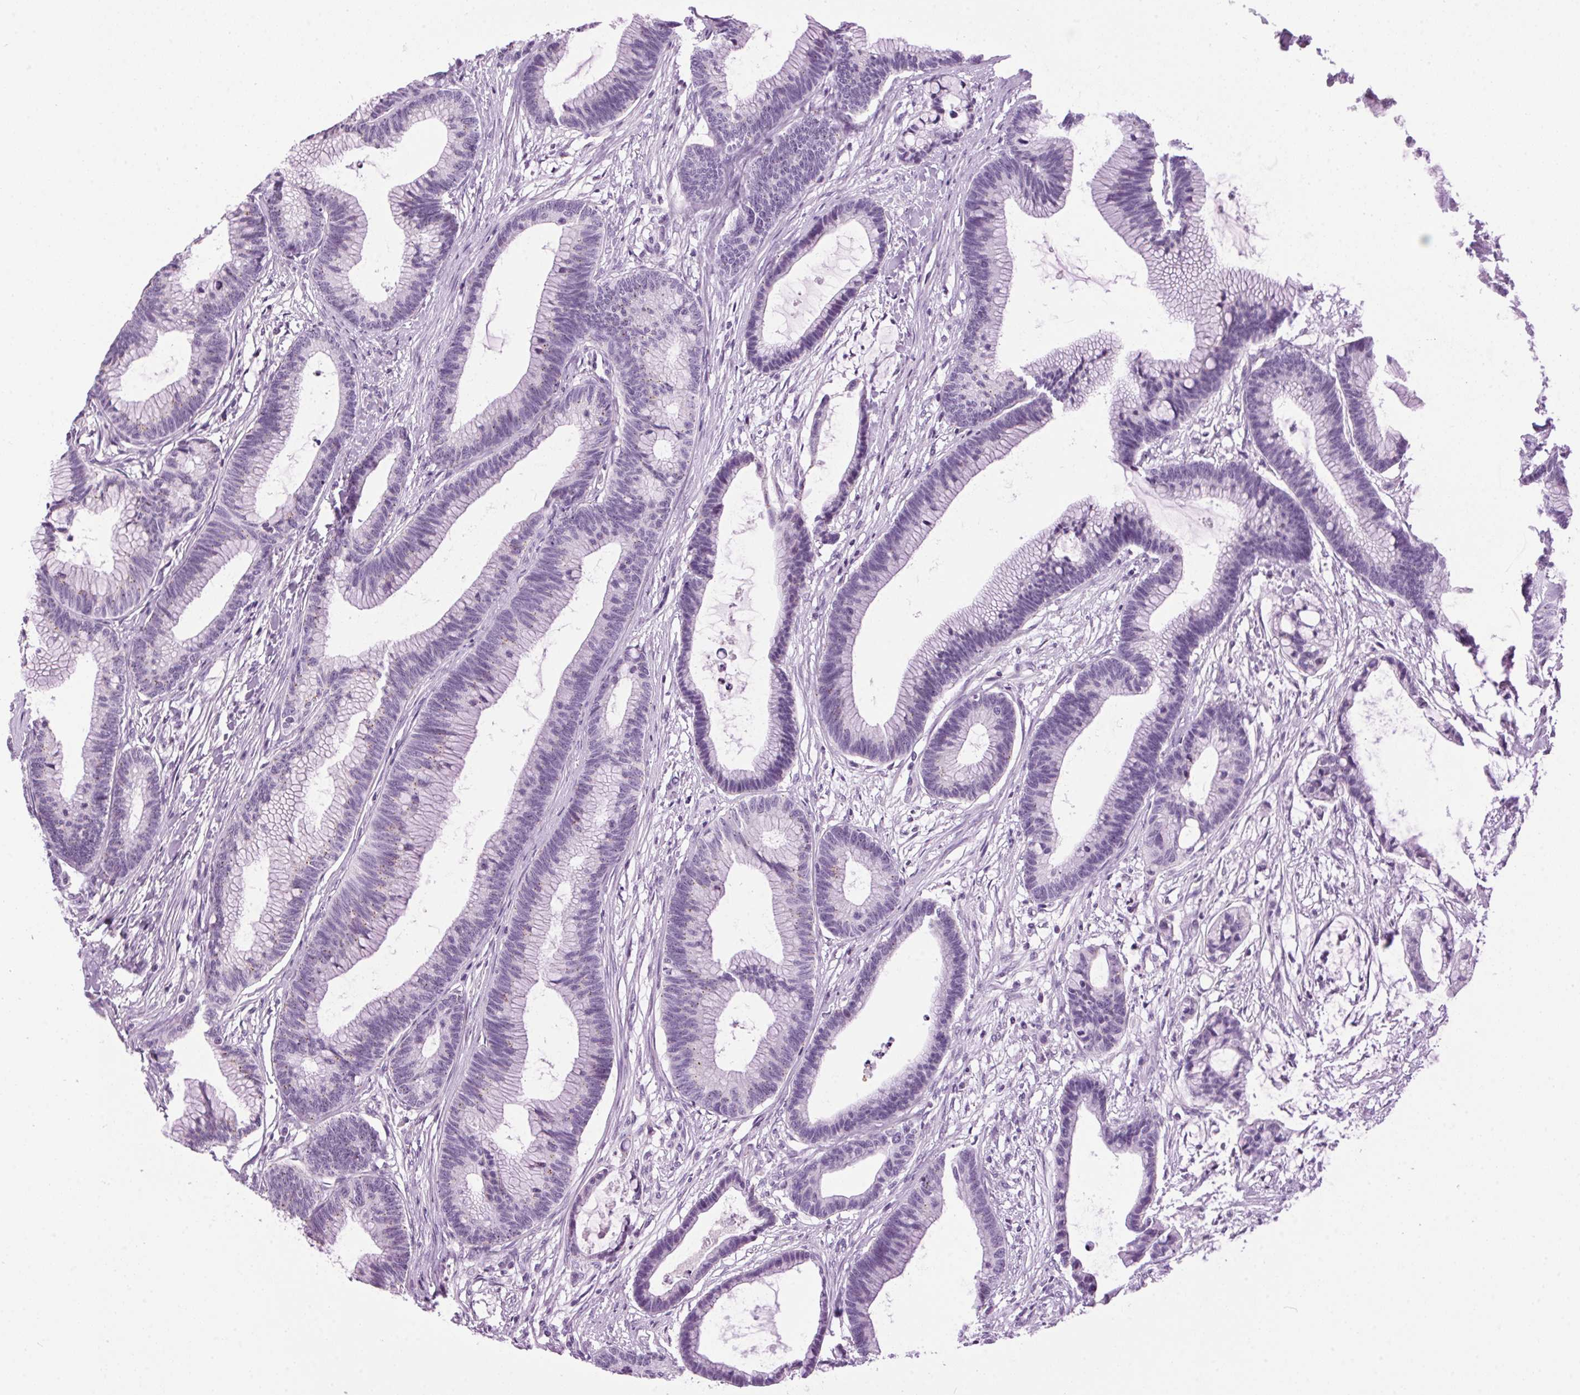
{"staining": {"intensity": "negative", "quantity": "none", "location": "none"}, "tissue": "colorectal cancer", "cell_type": "Tumor cells", "image_type": "cancer", "snomed": [{"axis": "morphology", "description": "Adenocarcinoma, NOS"}, {"axis": "topography", "description": "Colon"}], "caption": "There is no significant staining in tumor cells of colorectal cancer (adenocarcinoma).", "gene": "TMEM88B", "patient": {"sex": "female", "age": 78}}